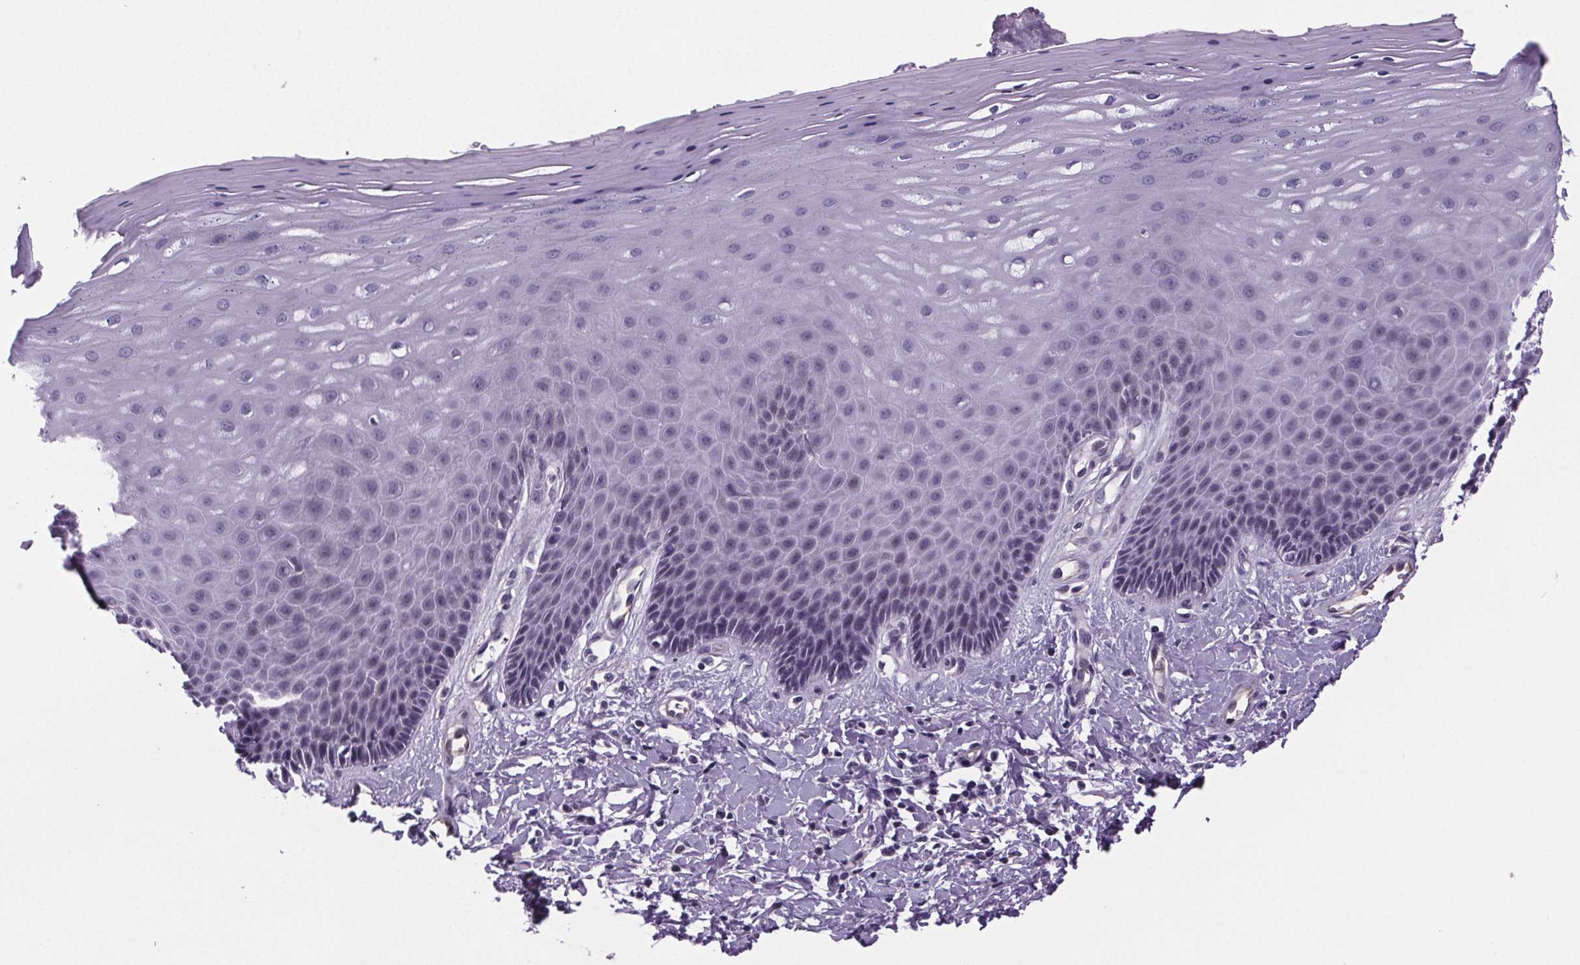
{"staining": {"intensity": "negative", "quantity": "none", "location": "none"}, "tissue": "vagina", "cell_type": "Squamous epithelial cells", "image_type": "normal", "snomed": [{"axis": "morphology", "description": "Normal tissue, NOS"}, {"axis": "topography", "description": "Vagina"}], "caption": "There is no significant staining in squamous epithelial cells of vagina.", "gene": "TTC12", "patient": {"sex": "female", "age": 83}}